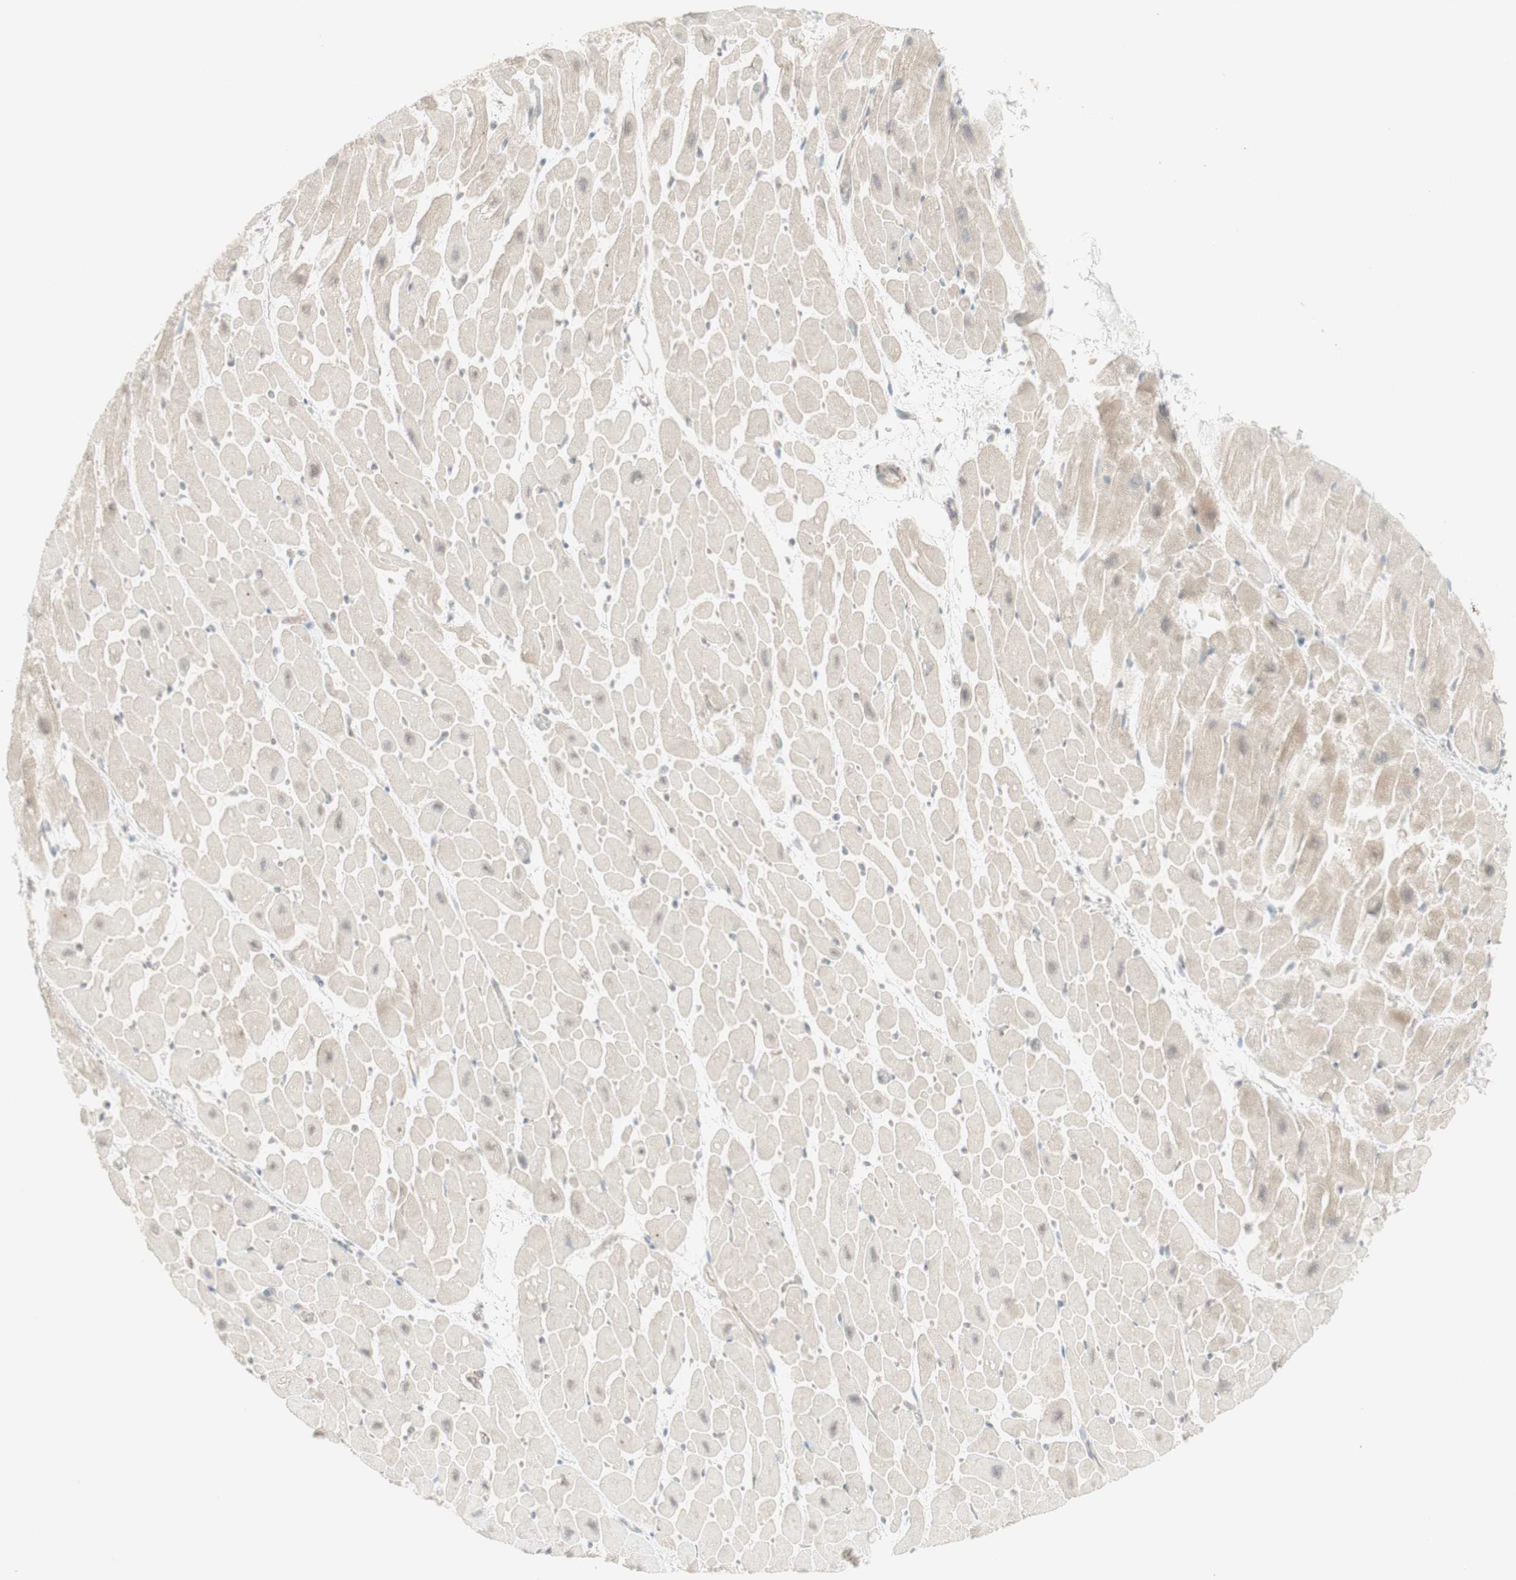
{"staining": {"intensity": "negative", "quantity": "none", "location": "none"}, "tissue": "heart muscle", "cell_type": "Cardiomyocytes", "image_type": "normal", "snomed": [{"axis": "morphology", "description": "Normal tissue, NOS"}, {"axis": "topography", "description": "Heart"}], "caption": "Image shows no protein positivity in cardiomyocytes of benign heart muscle.", "gene": "PLCD4", "patient": {"sex": "male", "age": 45}}